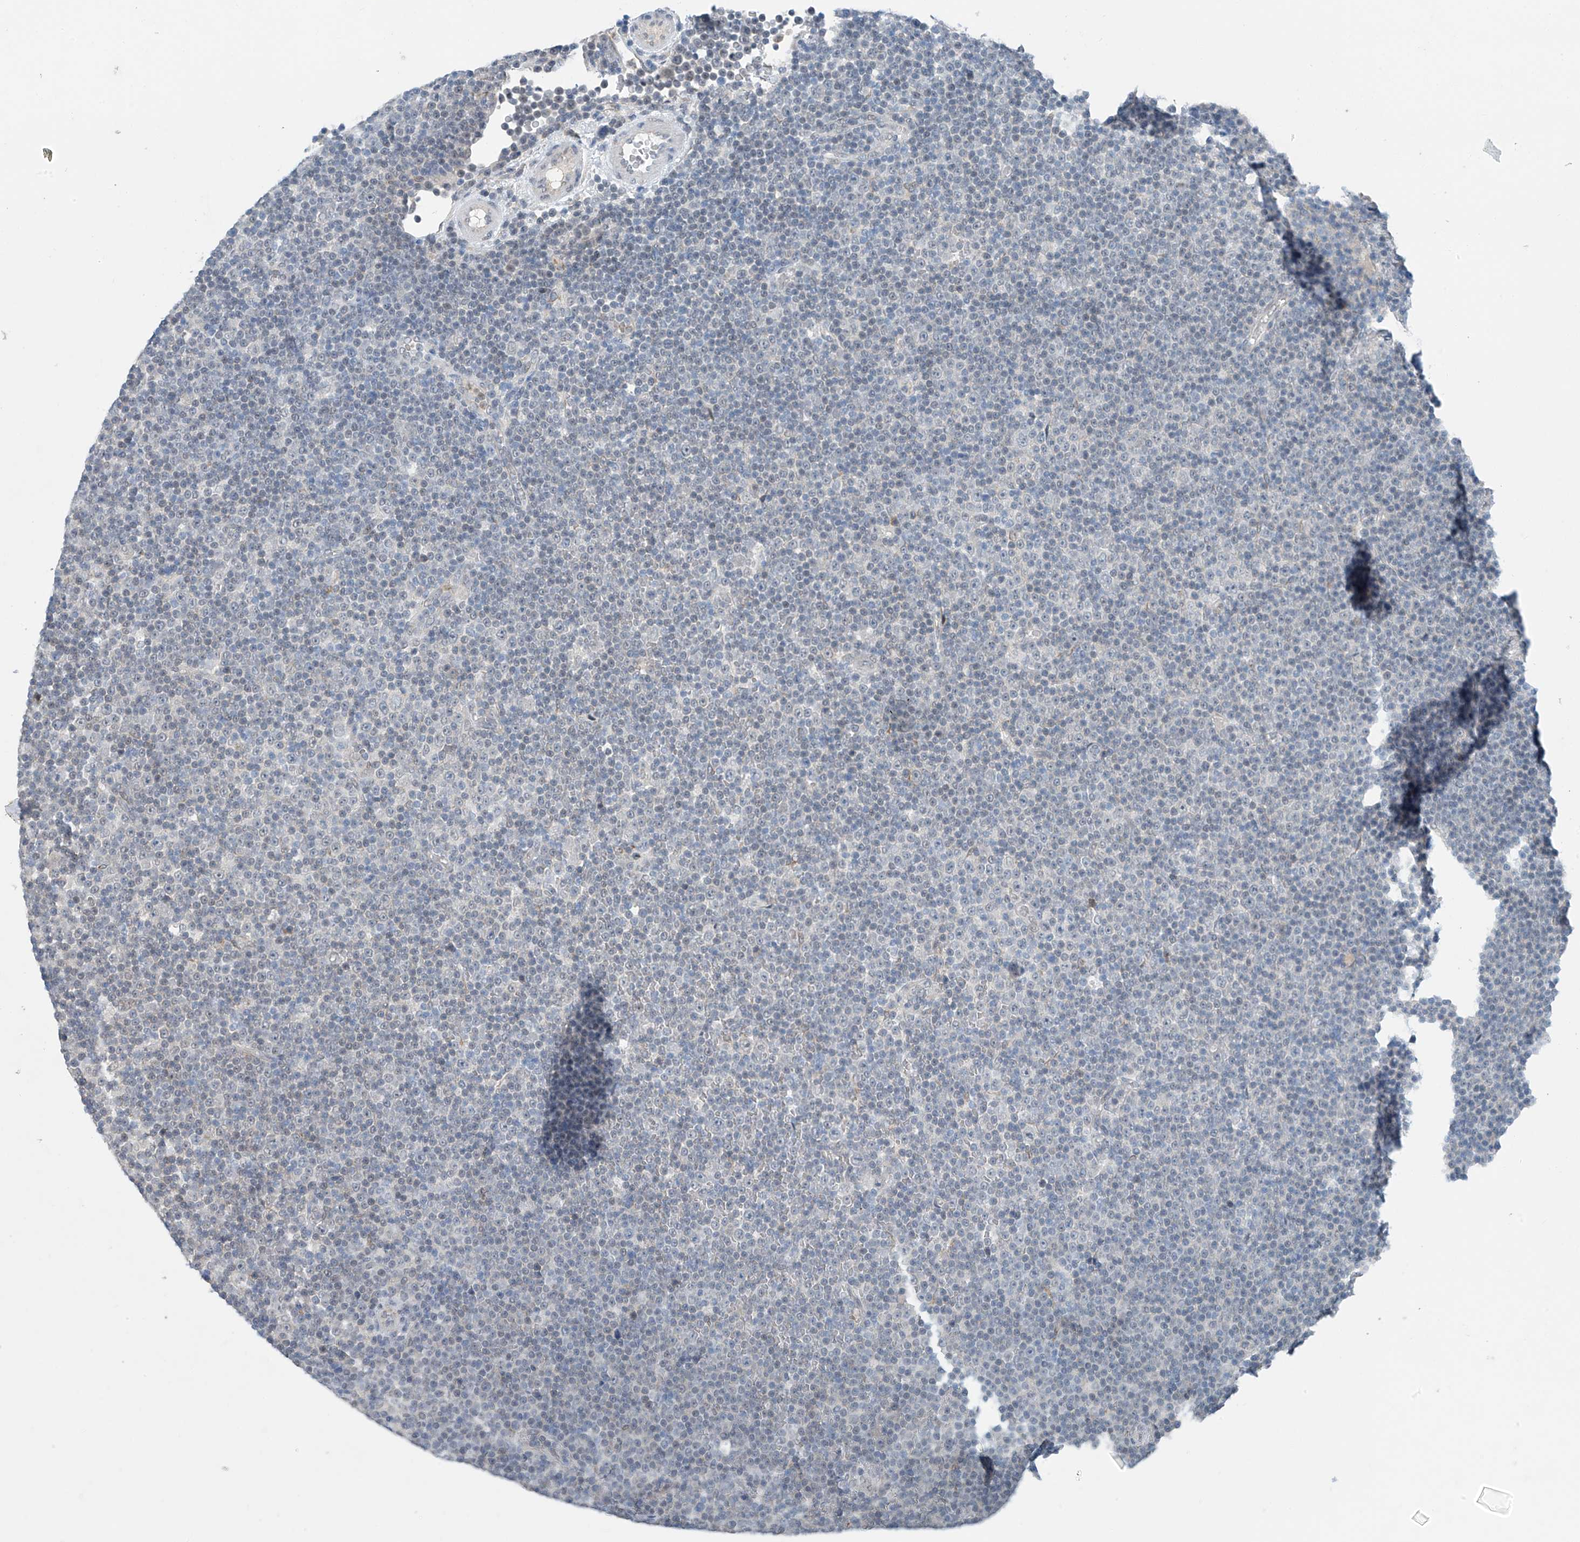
{"staining": {"intensity": "negative", "quantity": "none", "location": "none"}, "tissue": "lymphoma", "cell_type": "Tumor cells", "image_type": "cancer", "snomed": [{"axis": "morphology", "description": "Malignant lymphoma, non-Hodgkin's type, Low grade"}, {"axis": "topography", "description": "Lymph node"}], "caption": "Immunohistochemistry photomicrograph of neoplastic tissue: low-grade malignant lymphoma, non-Hodgkin's type stained with DAB shows no significant protein expression in tumor cells.", "gene": "CYP4V2", "patient": {"sex": "female", "age": 67}}